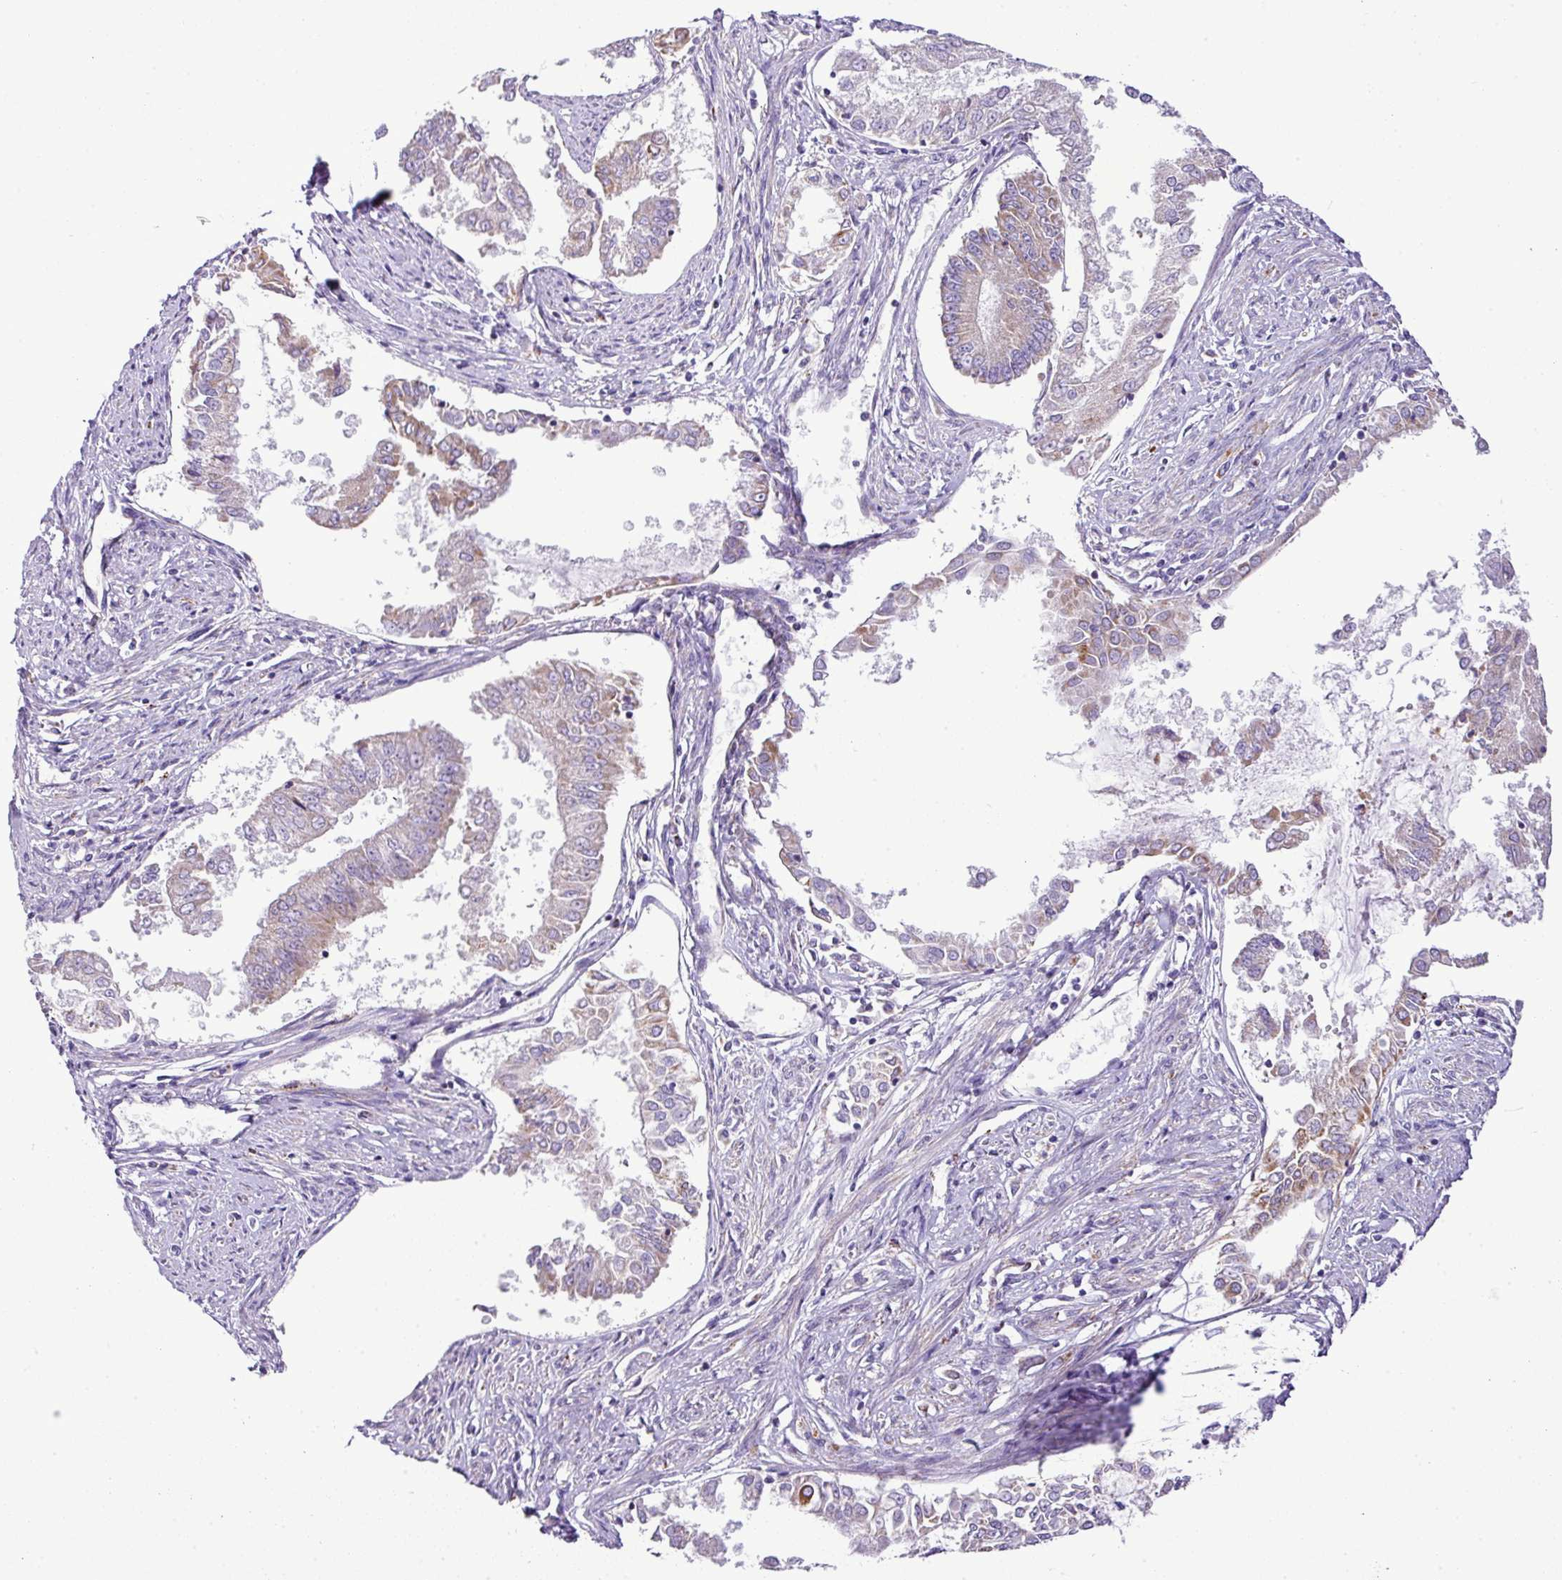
{"staining": {"intensity": "moderate", "quantity": "<25%", "location": "cytoplasmic/membranous"}, "tissue": "endometrial cancer", "cell_type": "Tumor cells", "image_type": "cancer", "snomed": [{"axis": "morphology", "description": "Adenocarcinoma, NOS"}, {"axis": "topography", "description": "Endometrium"}], "caption": "This image exhibits immunohistochemistry (IHC) staining of endometrial cancer, with low moderate cytoplasmic/membranous positivity in about <25% of tumor cells.", "gene": "PGAP4", "patient": {"sex": "female", "age": 76}}